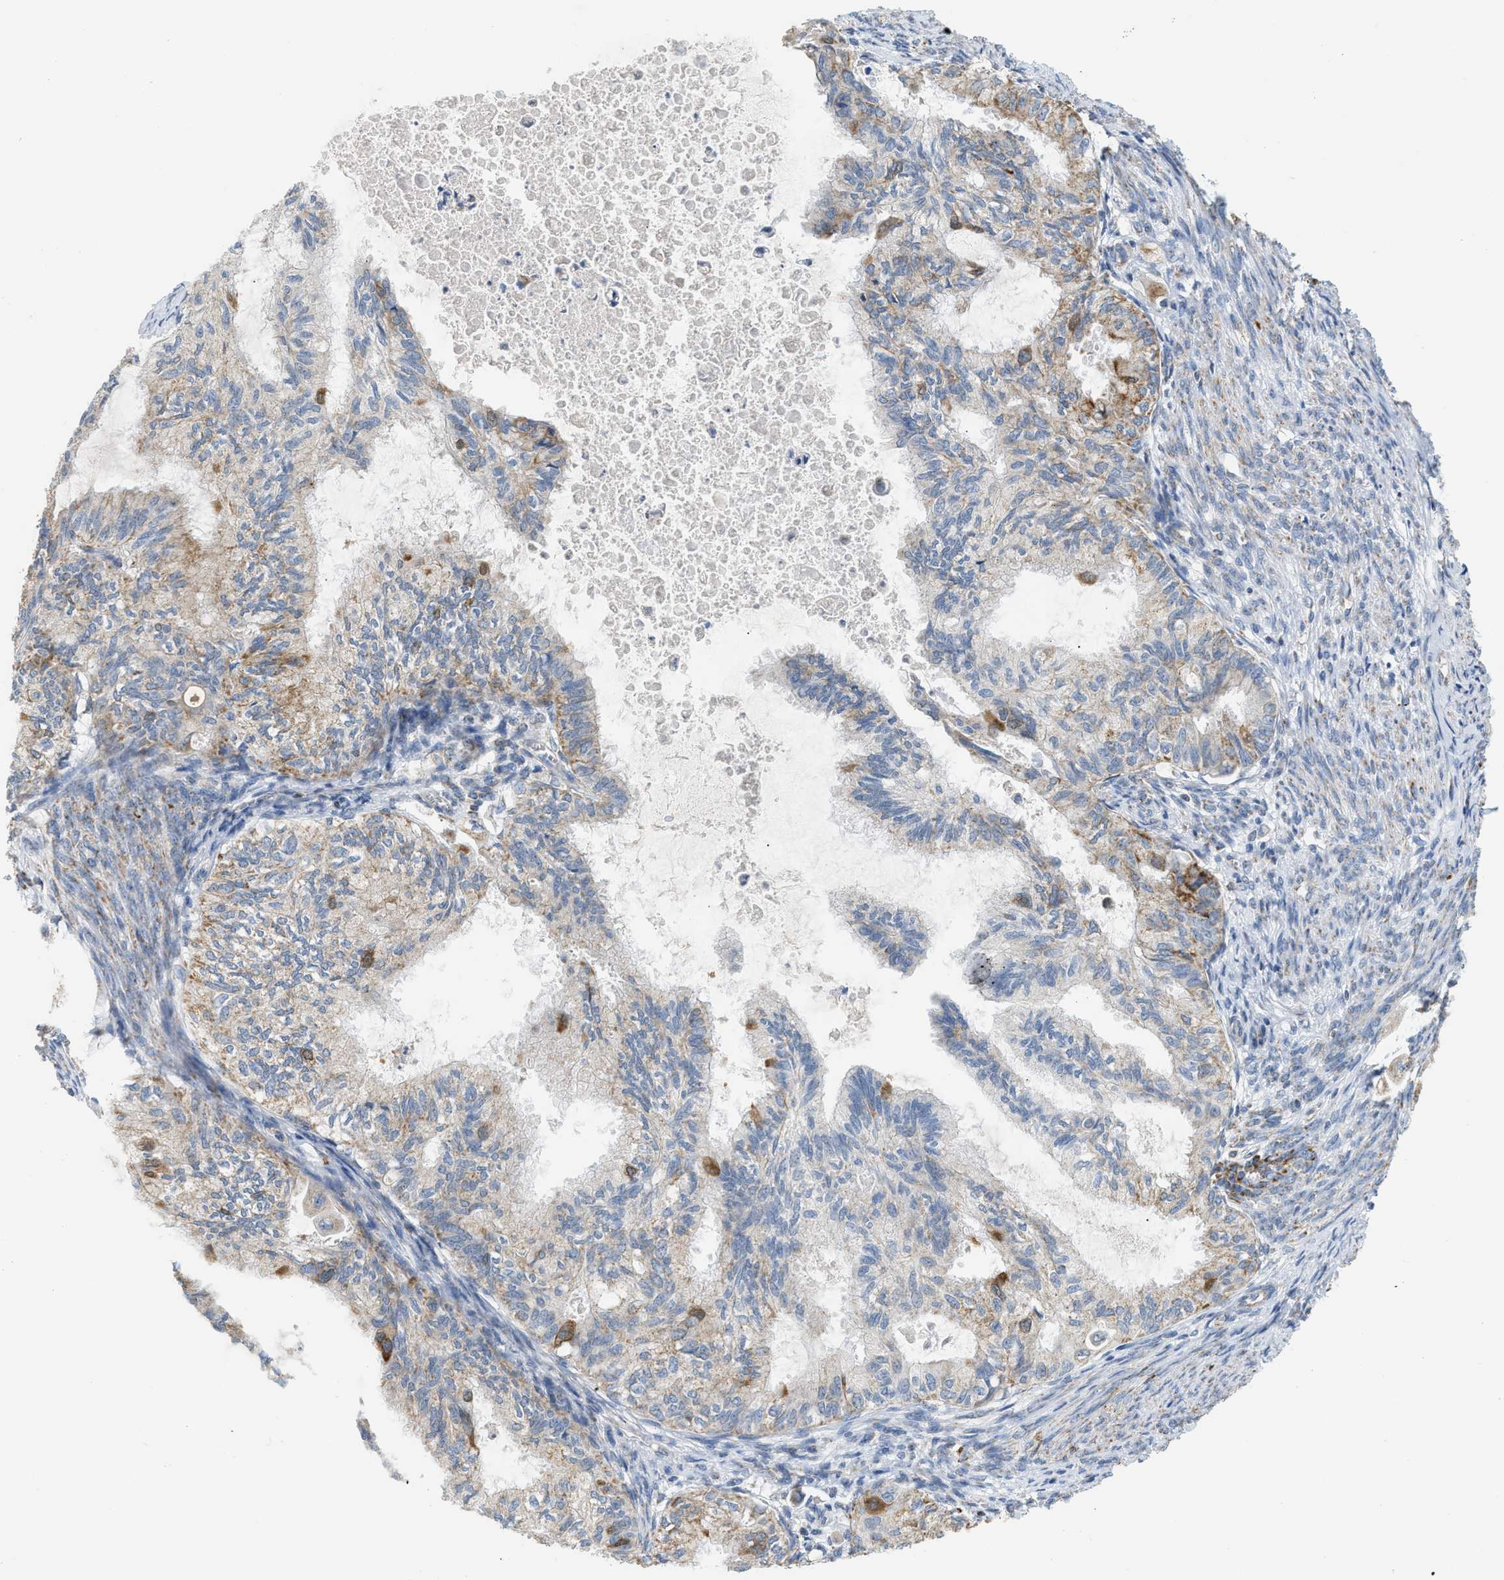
{"staining": {"intensity": "weak", "quantity": "25%-75%", "location": "cytoplasmic/membranous"}, "tissue": "cervical cancer", "cell_type": "Tumor cells", "image_type": "cancer", "snomed": [{"axis": "morphology", "description": "Normal tissue, NOS"}, {"axis": "morphology", "description": "Adenocarcinoma, NOS"}, {"axis": "topography", "description": "Cervix"}, {"axis": "topography", "description": "Endometrium"}], "caption": "IHC of human cervical cancer shows low levels of weak cytoplasmic/membranous positivity in about 25%-75% of tumor cells. Using DAB (brown) and hematoxylin (blue) stains, captured at high magnification using brightfield microscopy.", "gene": "GOT2", "patient": {"sex": "female", "age": 86}}